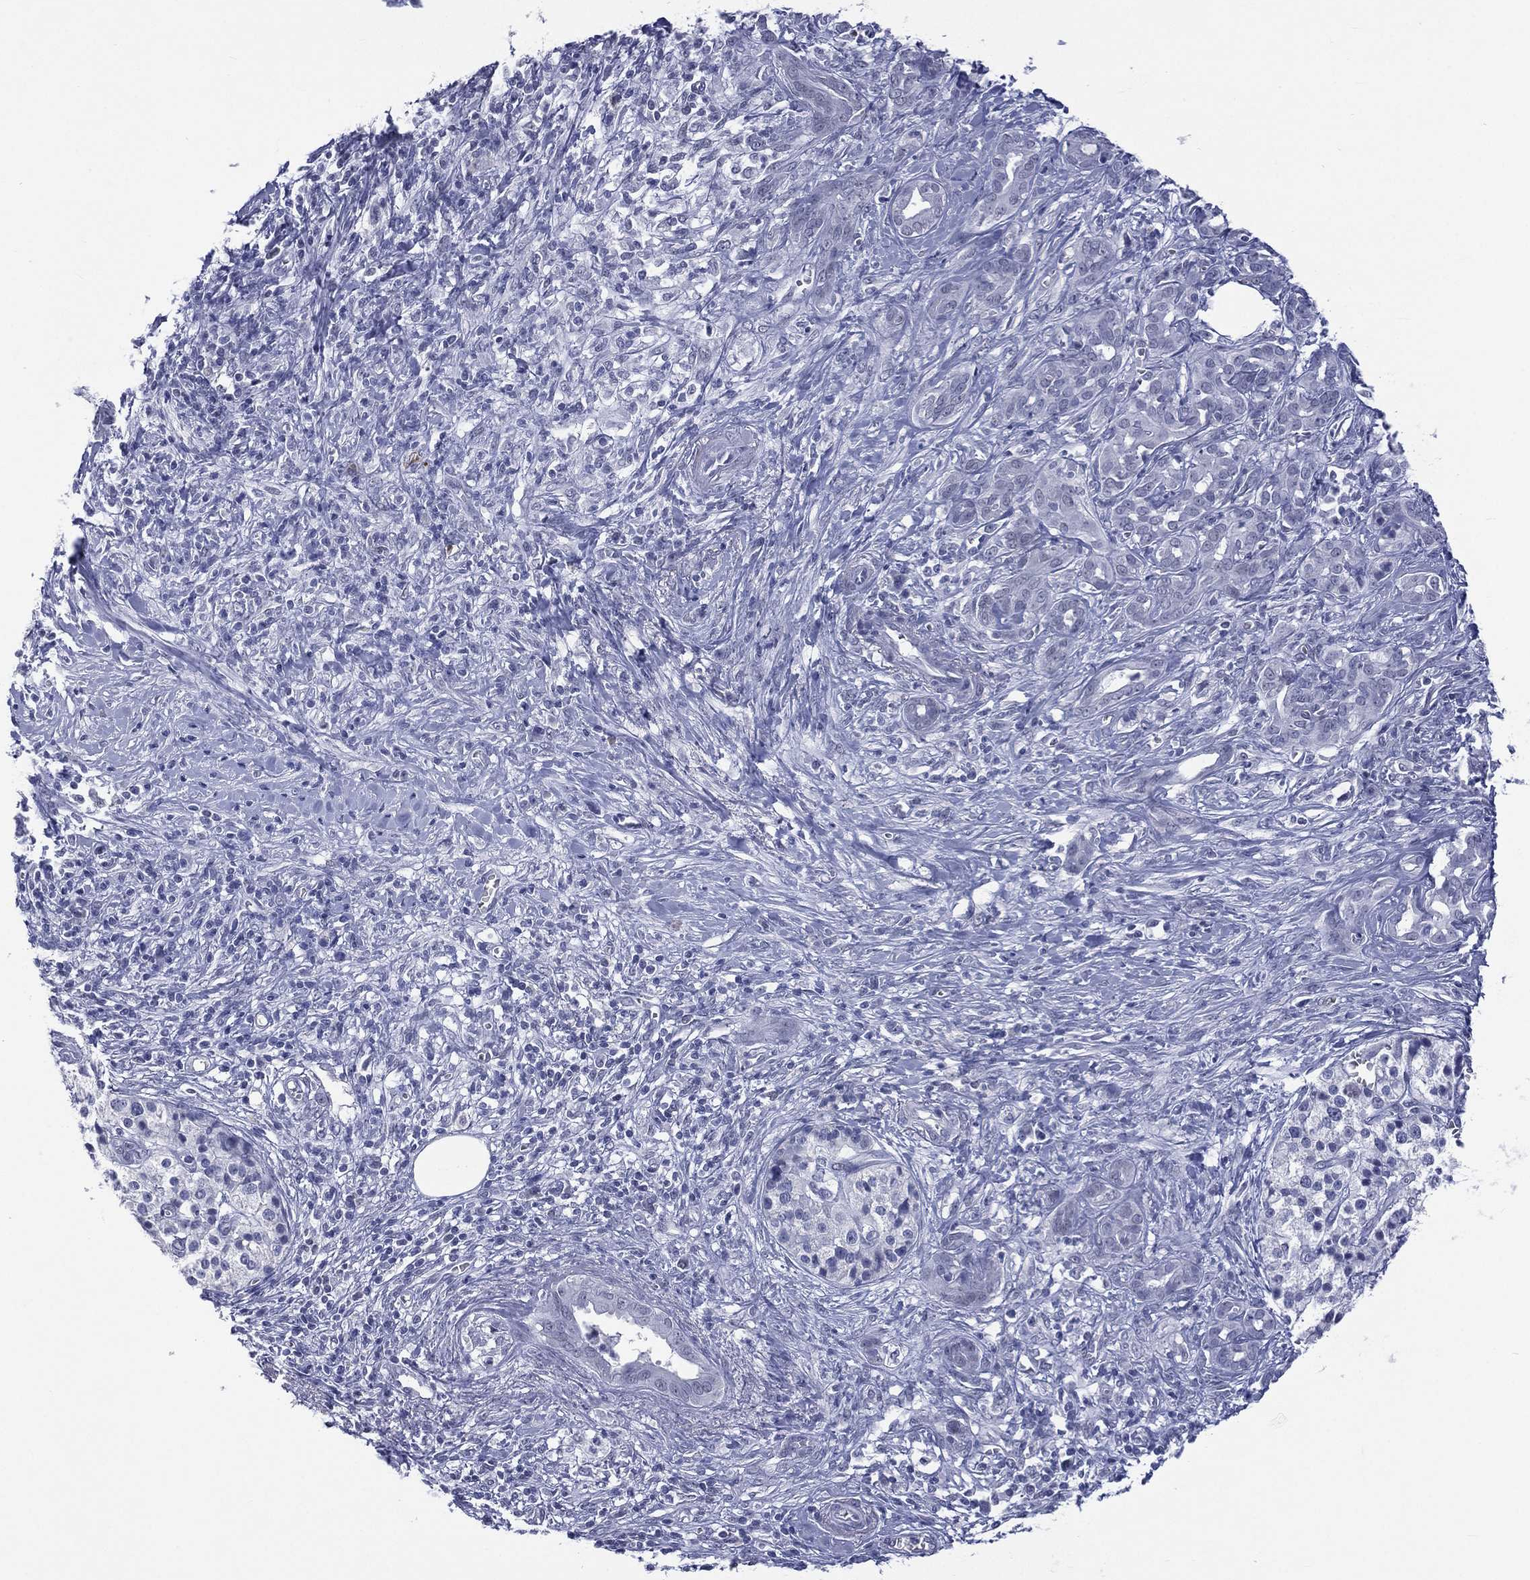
{"staining": {"intensity": "negative", "quantity": "none", "location": "none"}, "tissue": "pancreatic cancer", "cell_type": "Tumor cells", "image_type": "cancer", "snomed": [{"axis": "morphology", "description": "Adenocarcinoma, NOS"}, {"axis": "topography", "description": "Pancreas"}], "caption": "Adenocarcinoma (pancreatic) stained for a protein using IHC shows no positivity tumor cells.", "gene": "SSX1", "patient": {"sex": "male", "age": 61}}